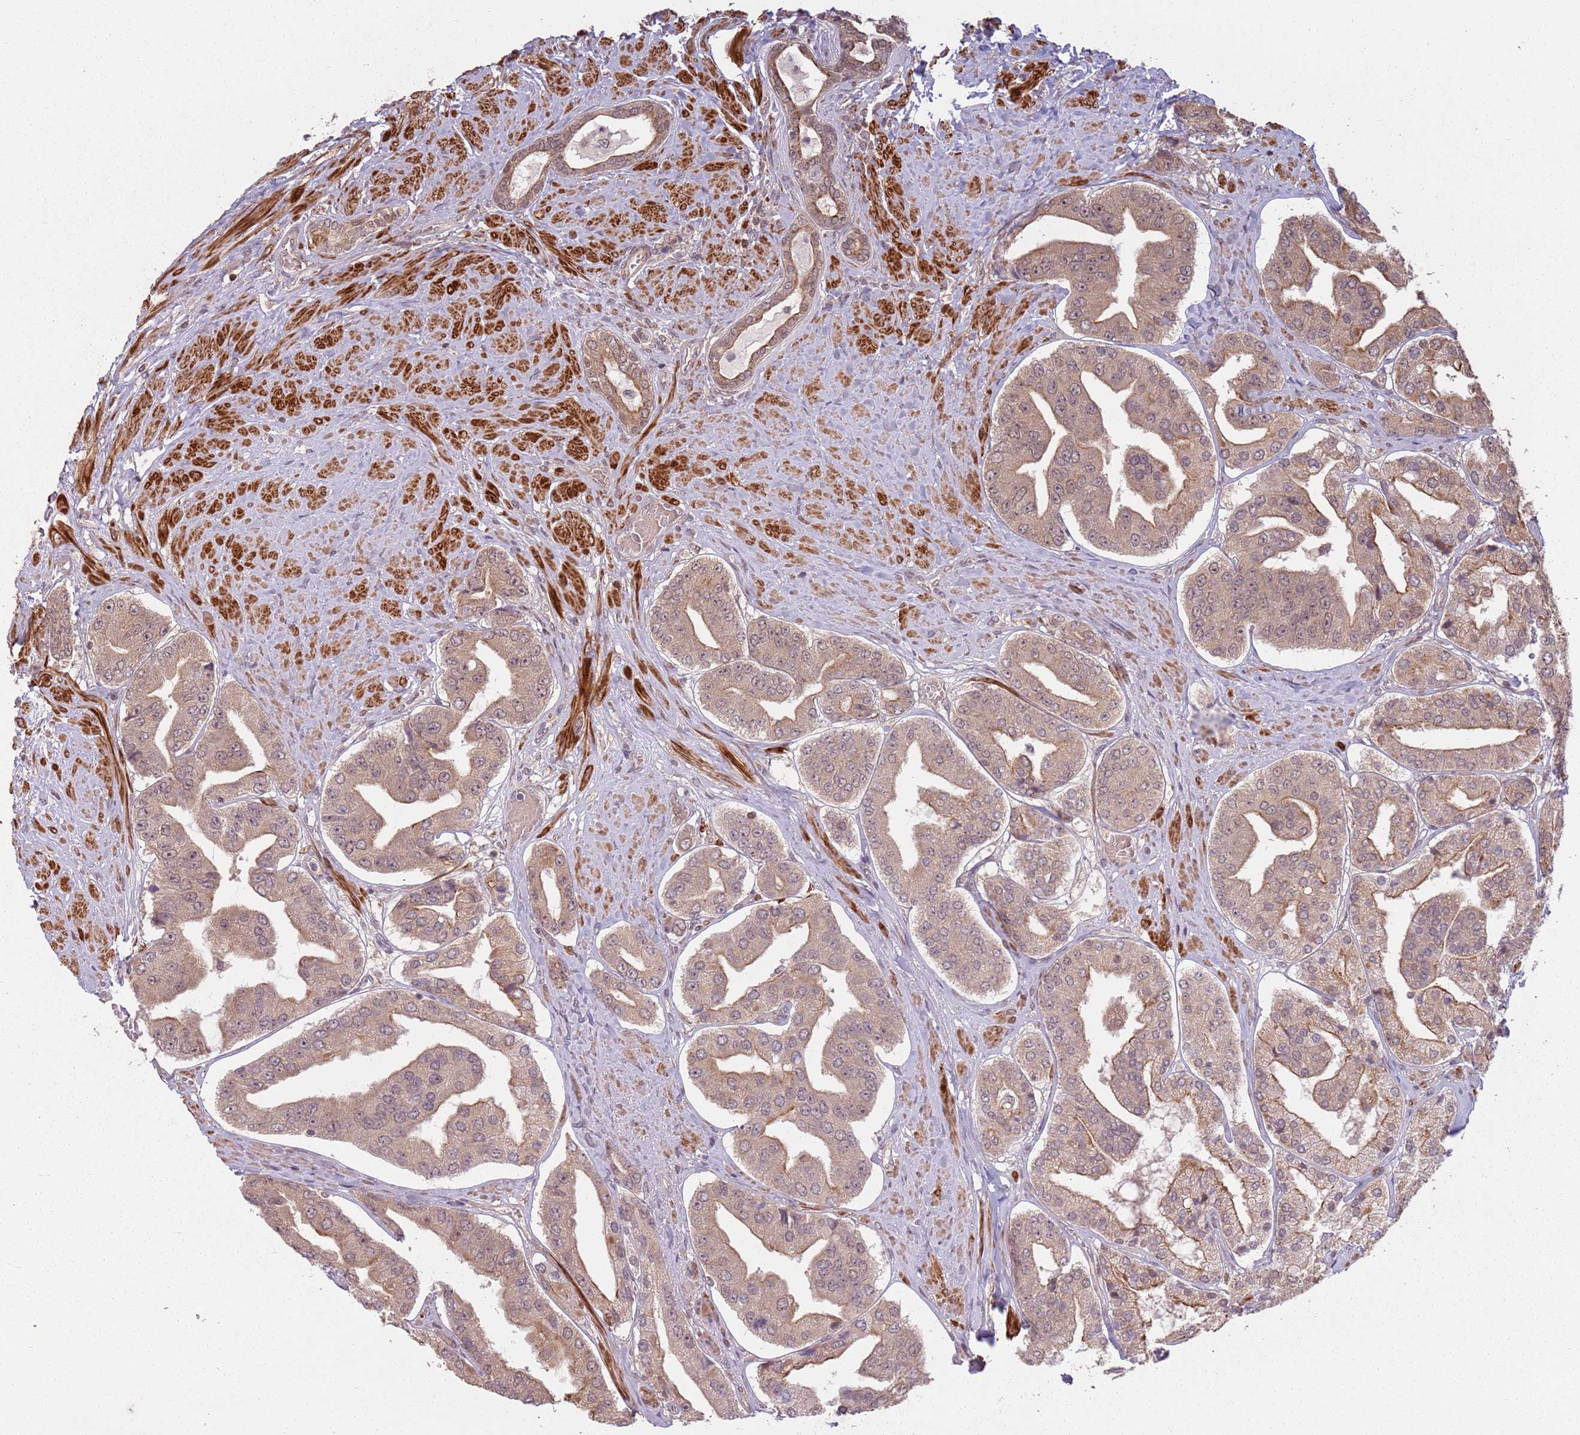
{"staining": {"intensity": "moderate", "quantity": ">75%", "location": "cytoplasmic/membranous,nuclear"}, "tissue": "prostate cancer", "cell_type": "Tumor cells", "image_type": "cancer", "snomed": [{"axis": "morphology", "description": "Adenocarcinoma, High grade"}, {"axis": "topography", "description": "Prostate"}], "caption": "High-power microscopy captured an IHC micrograph of prostate cancer (high-grade adenocarcinoma), revealing moderate cytoplasmic/membranous and nuclear expression in about >75% of tumor cells.", "gene": "CCDC154", "patient": {"sex": "male", "age": 63}}